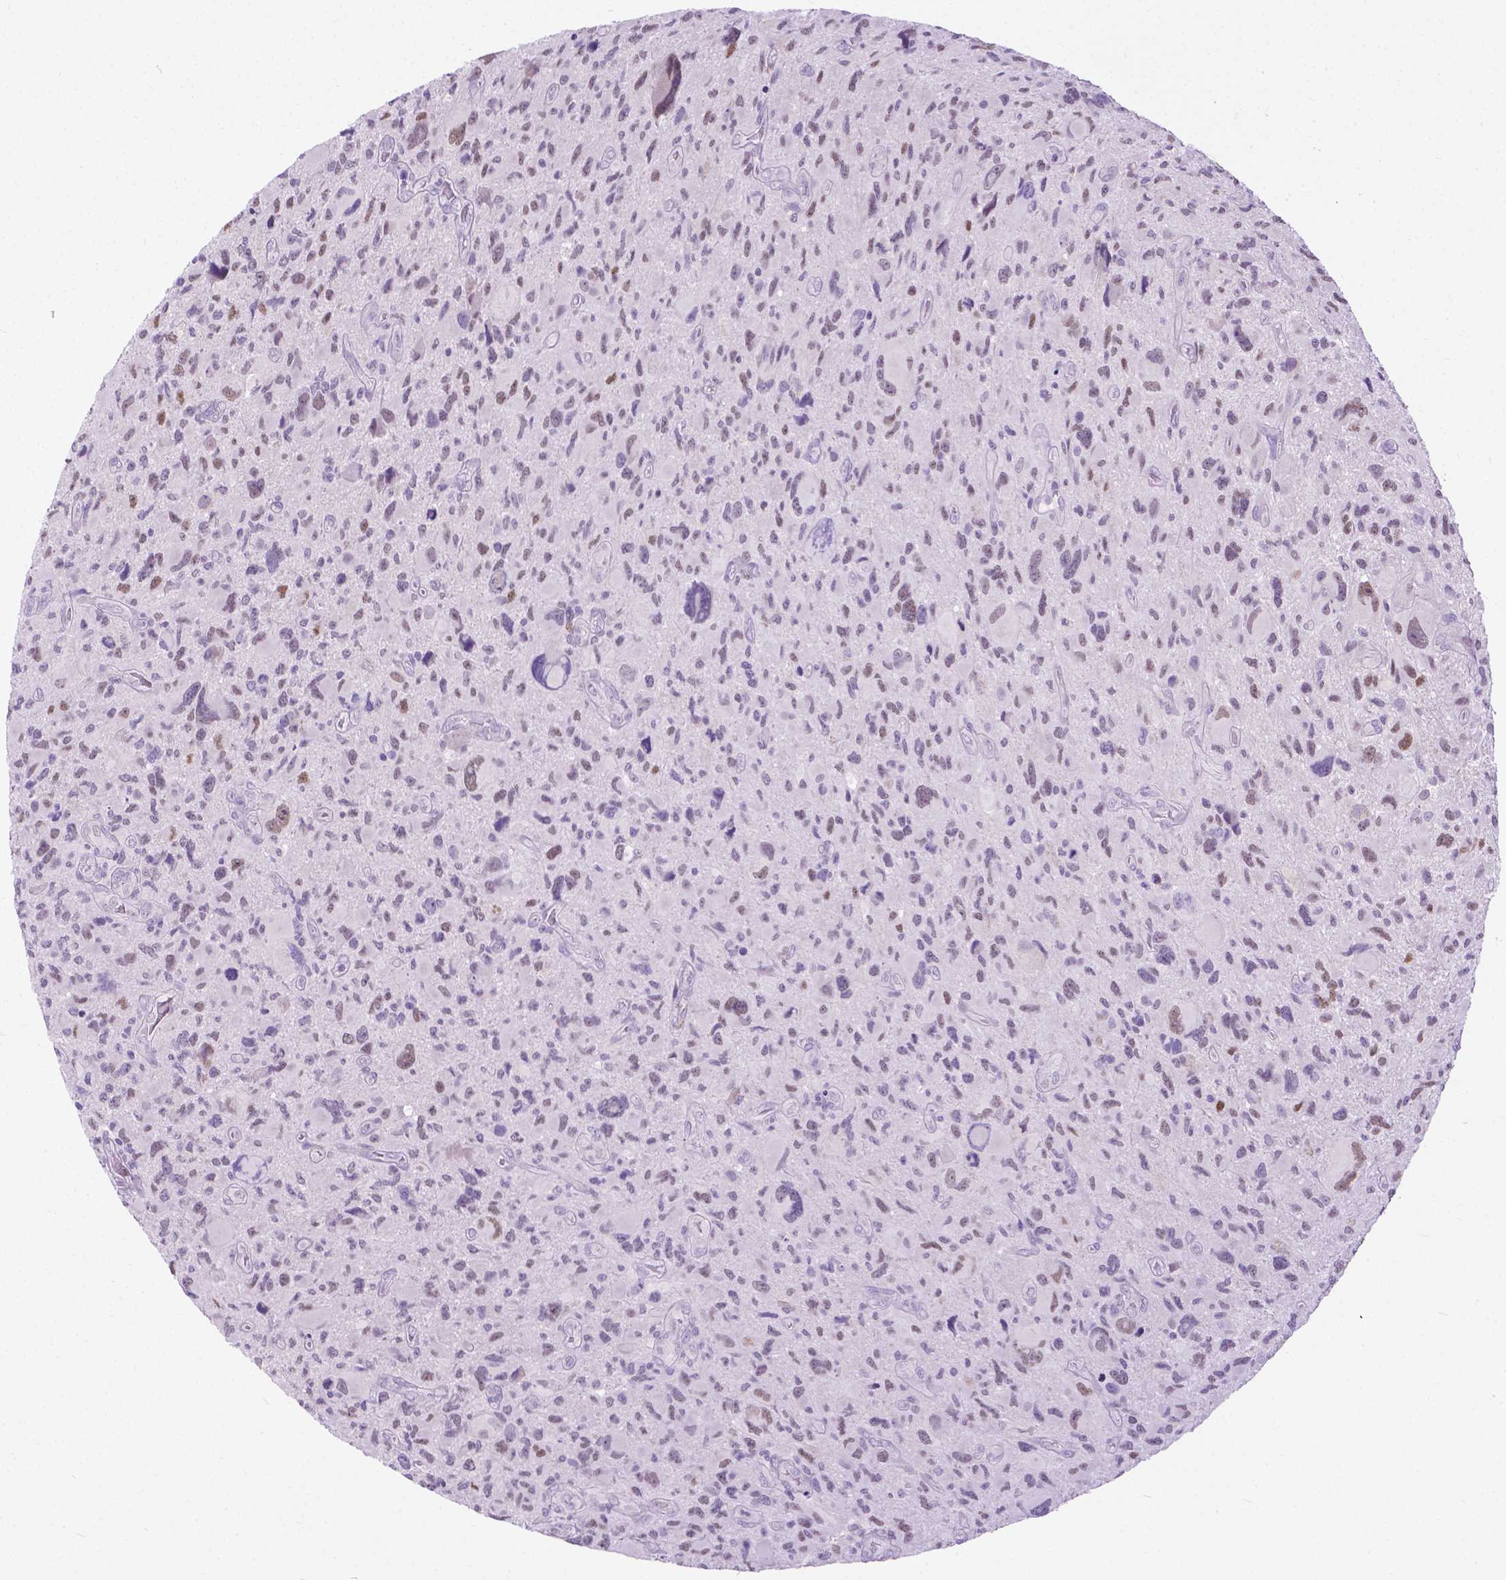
{"staining": {"intensity": "weak", "quantity": "25%-75%", "location": "nuclear"}, "tissue": "glioma", "cell_type": "Tumor cells", "image_type": "cancer", "snomed": [{"axis": "morphology", "description": "Glioma, malignant, NOS"}, {"axis": "morphology", "description": "Glioma, malignant, High grade"}, {"axis": "topography", "description": "Brain"}], "caption": "Protein staining of glioma tissue displays weak nuclear staining in about 25%-75% of tumor cells. (DAB (3,3'-diaminobenzidine) = brown stain, brightfield microscopy at high magnification).", "gene": "APCDD1L", "patient": {"sex": "female", "age": 71}}